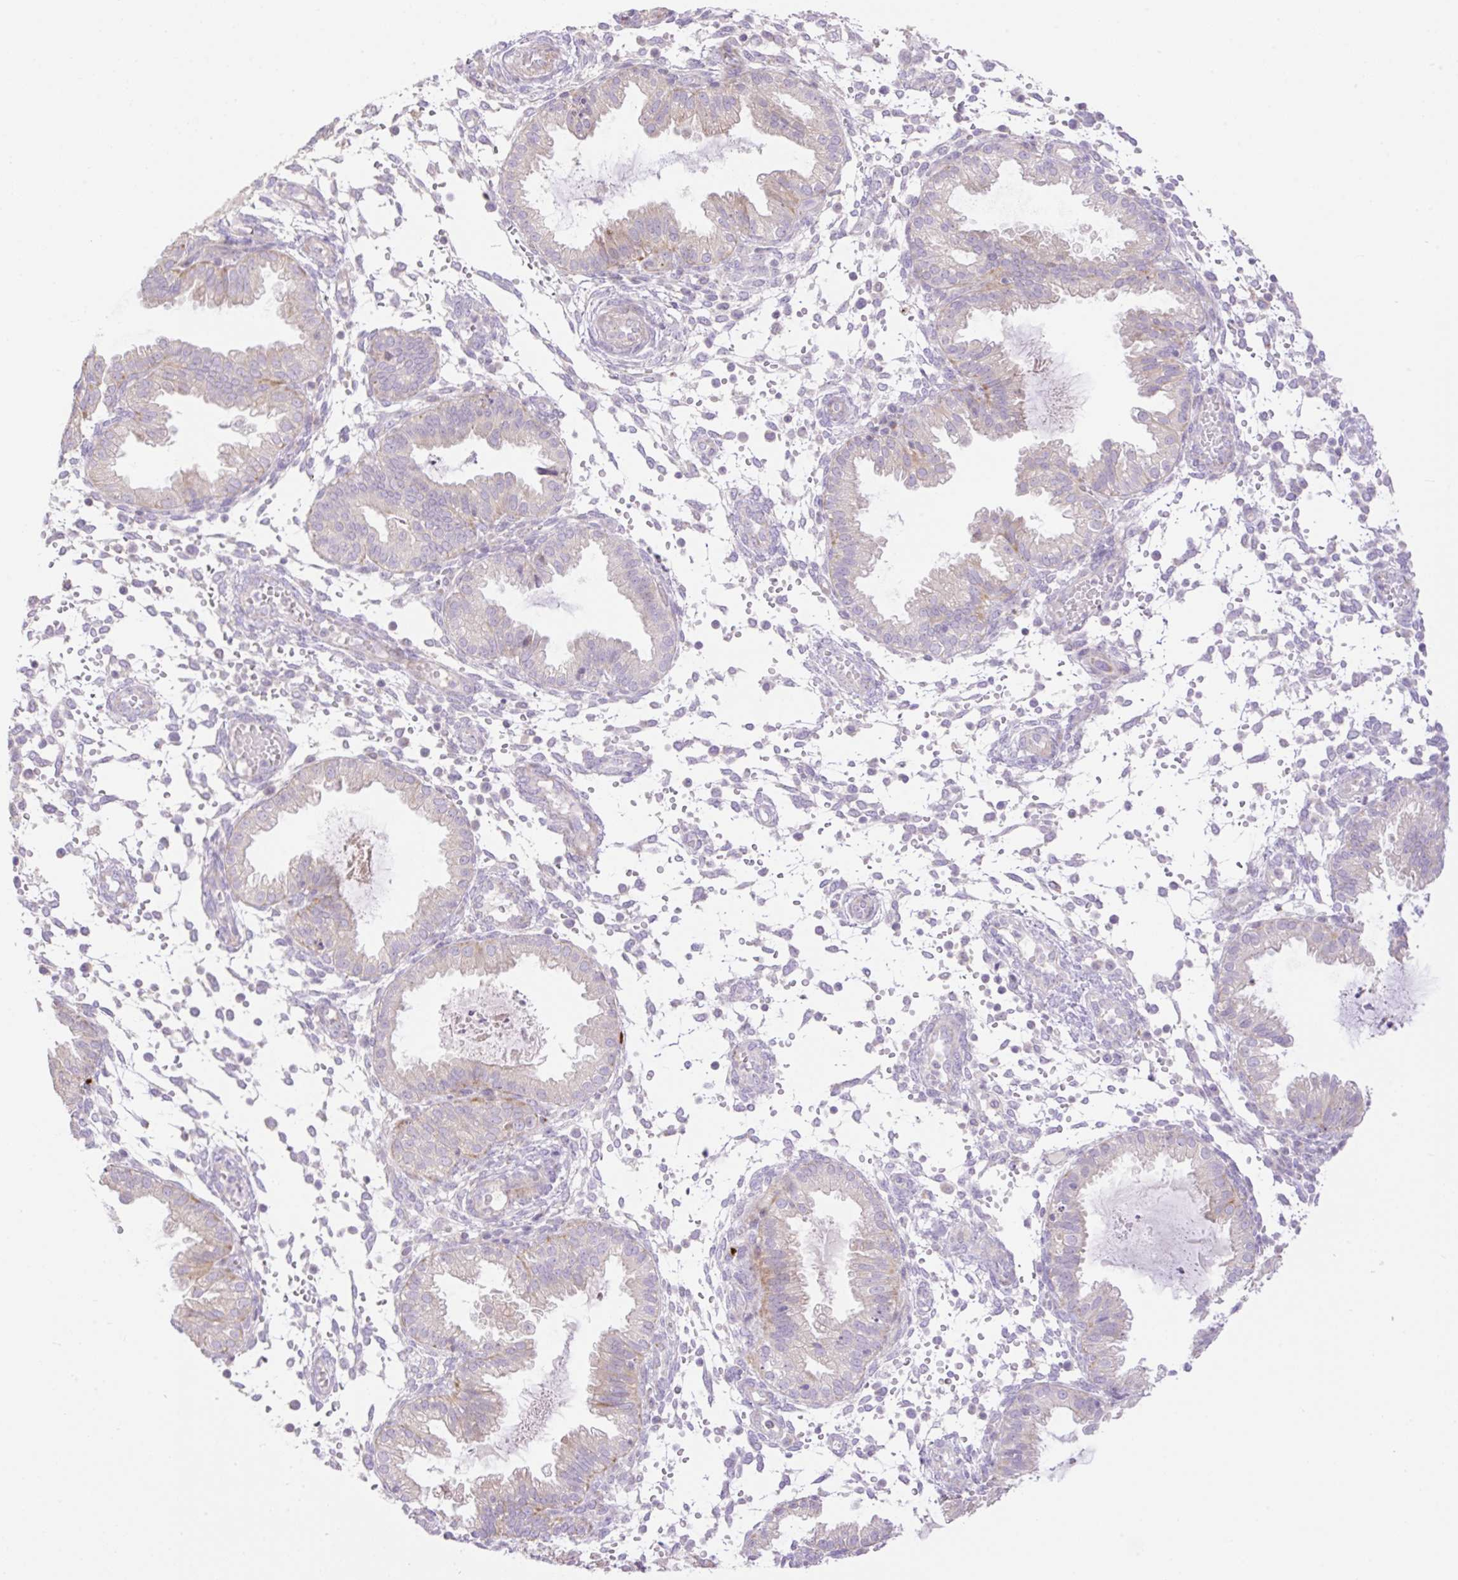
{"staining": {"intensity": "weak", "quantity": "<25%", "location": "cytoplasmic/membranous"}, "tissue": "endometrium", "cell_type": "Cells in endometrial stroma", "image_type": "normal", "snomed": [{"axis": "morphology", "description": "Normal tissue, NOS"}, {"axis": "topography", "description": "Endometrium"}], "caption": "Normal endometrium was stained to show a protein in brown. There is no significant positivity in cells in endometrial stroma. (Brightfield microscopy of DAB (3,3'-diaminobenzidine) immunohistochemistry (IHC) at high magnification).", "gene": "VPS25", "patient": {"sex": "female", "age": 33}}